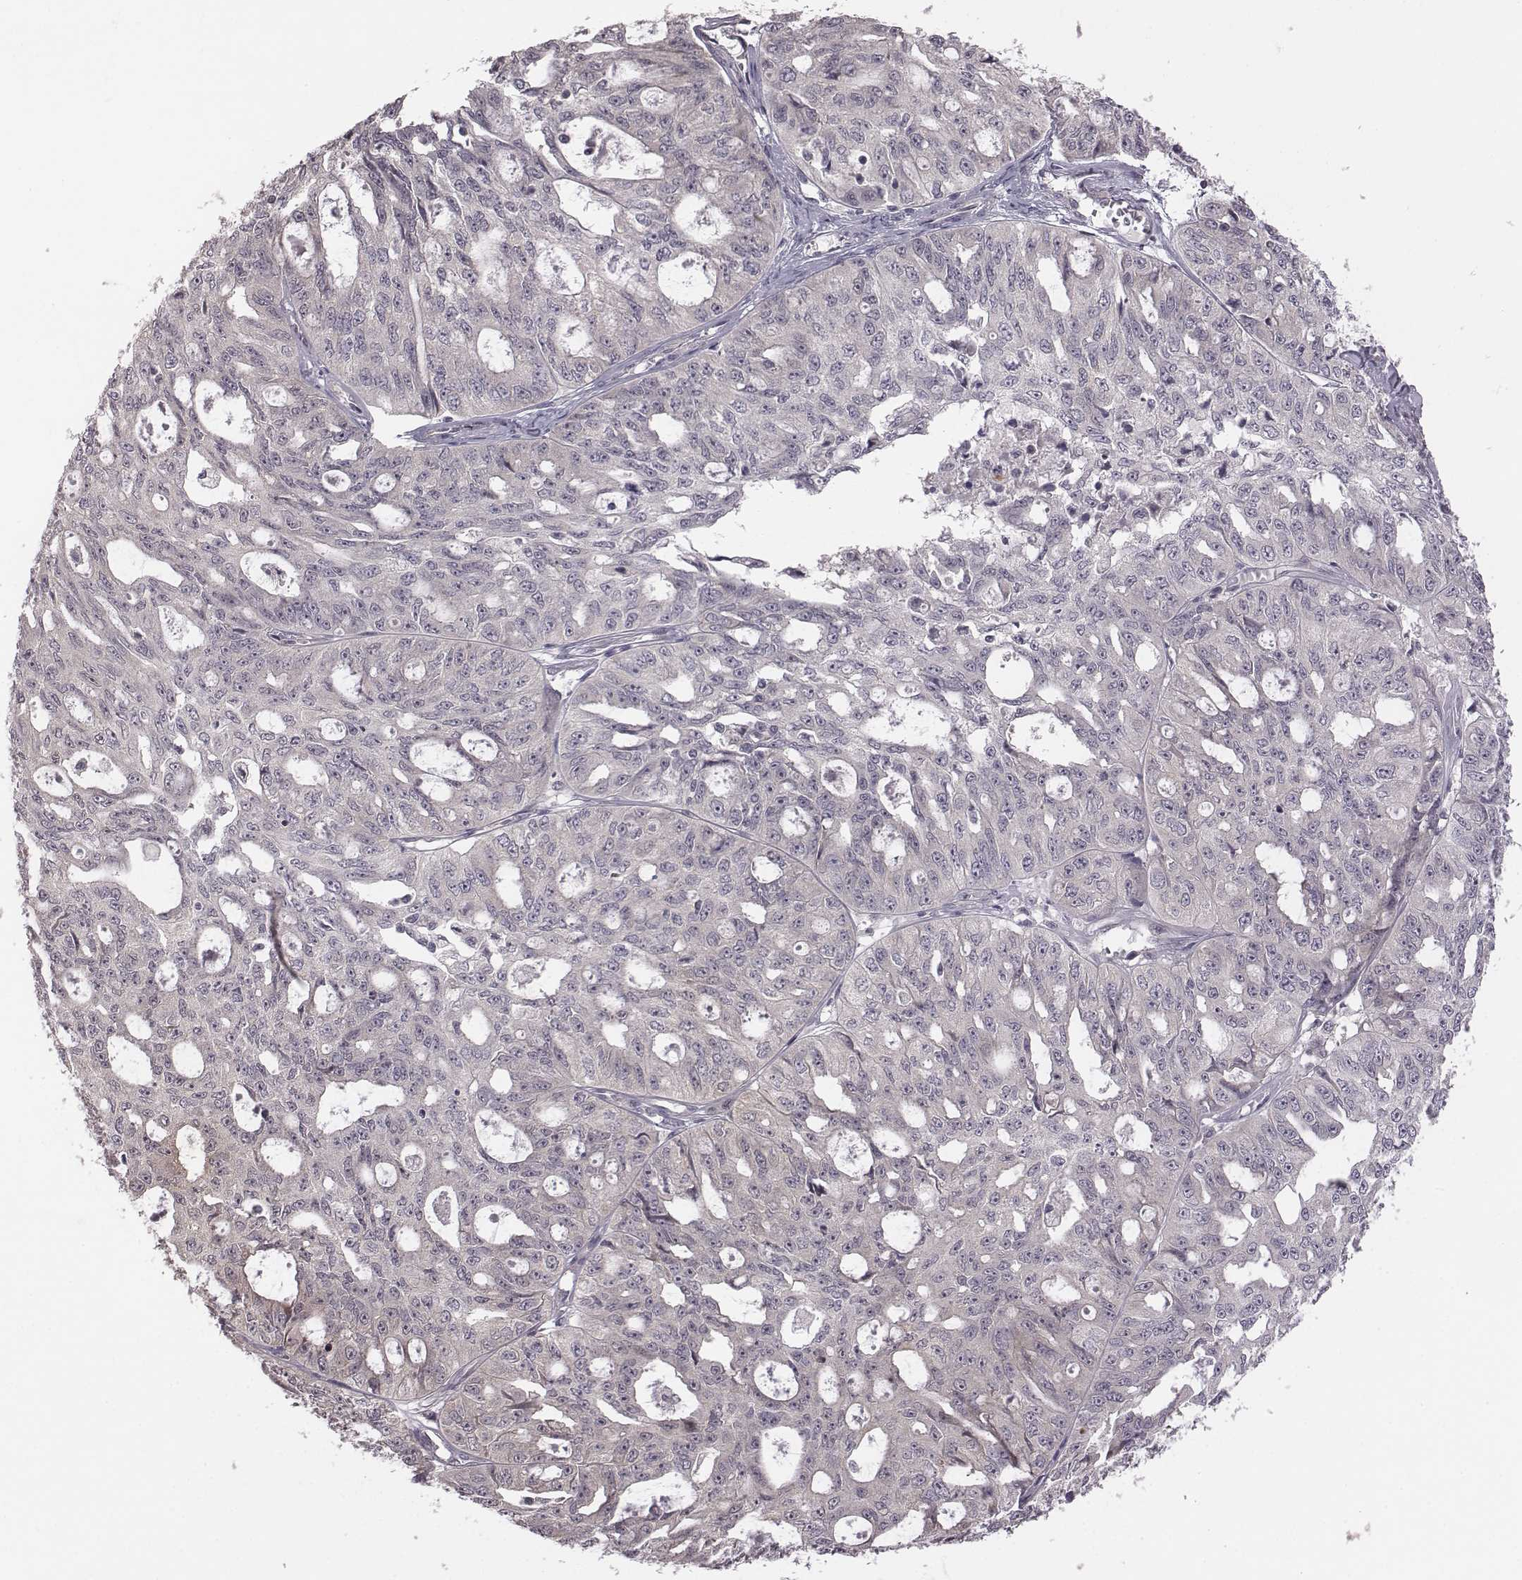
{"staining": {"intensity": "negative", "quantity": "none", "location": "none"}, "tissue": "ovarian cancer", "cell_type": "Tumor cells", "image_type": "cancer", "snomed": [{"axis": "morphology", "description": "Carcinoma, endometroid"}, {"axis": "topography", "description": "Ovary"}], "caption": "Immunohistochemistry of human ovarian cancer reveals no expression in tumor cells. Brightfield microscopy of immunohistochemistry (IHC) stained with DAB (3,3'-diaminobenzidine) (brown) and hematoxylin (blue), captured at high magnification.", "gene": "BICDL1", "patient": {"sex": "female", "age": 65}}